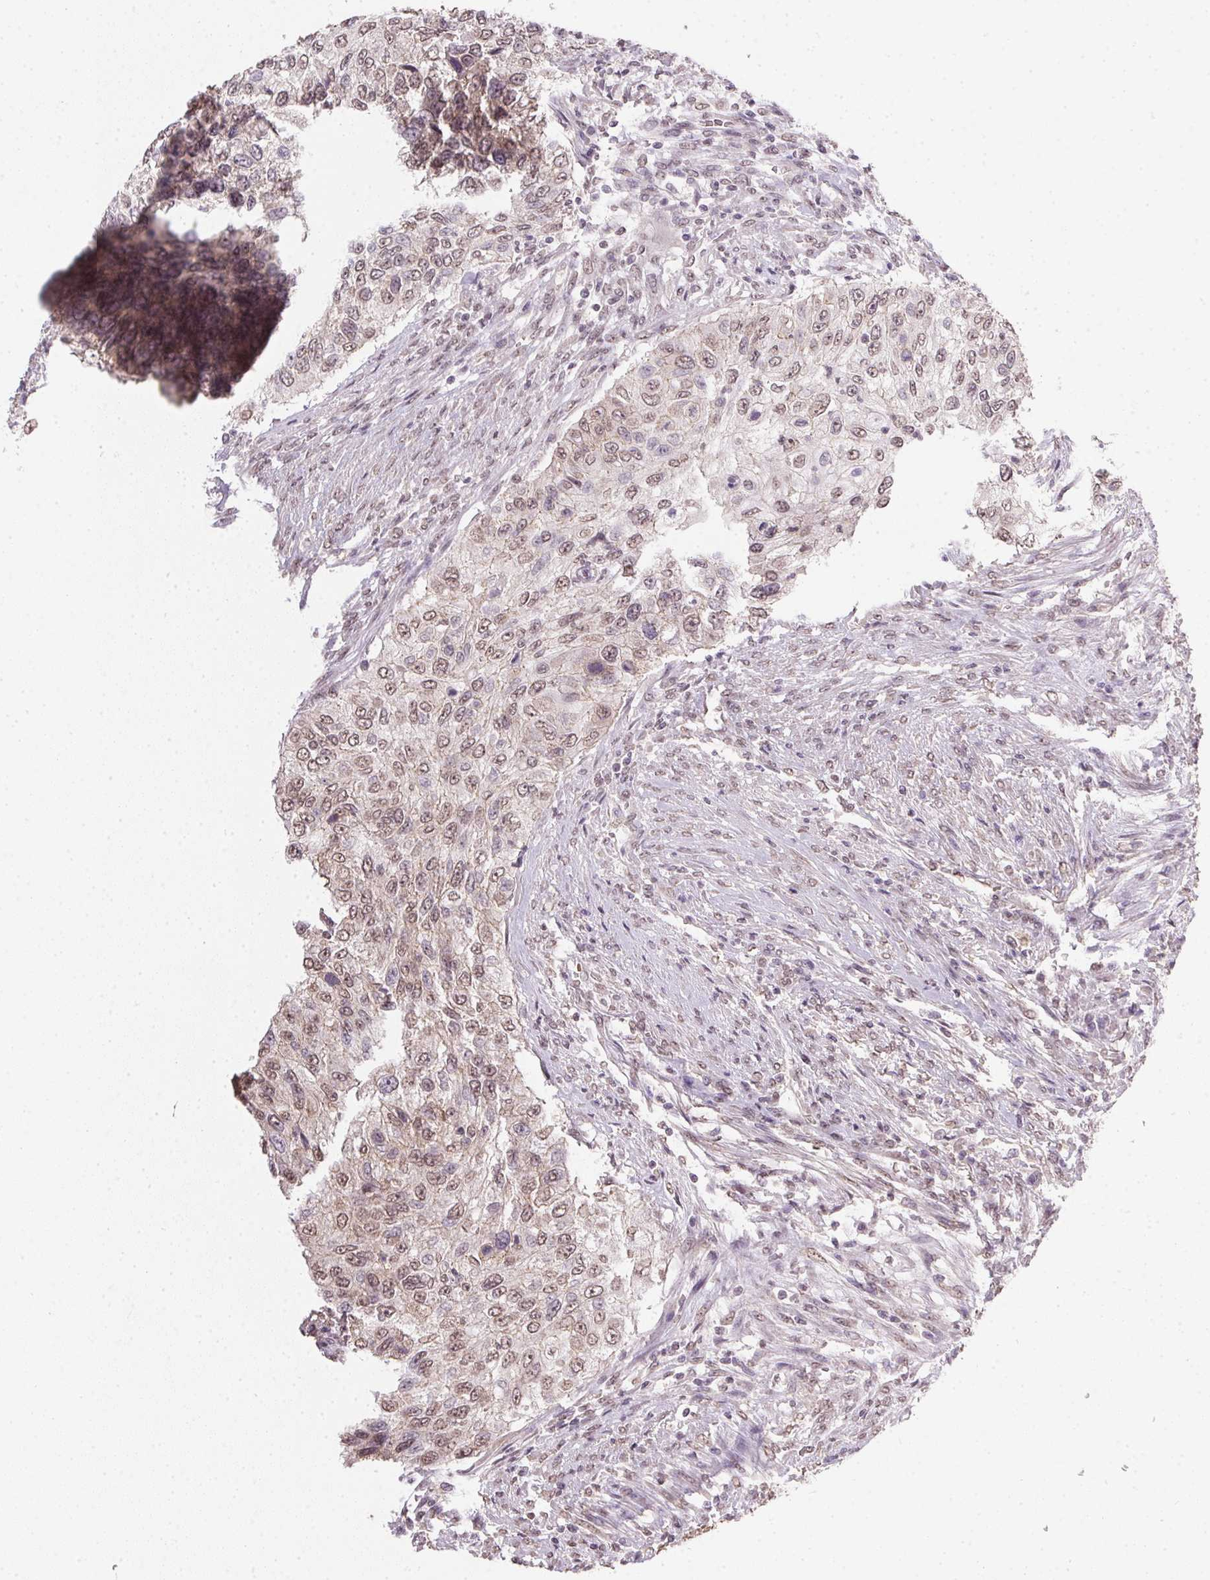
{"staining": {"intensity": "weak", "quantity": ">75%", "location": "nuclear"}, "tissue": "urothelial cancer", "cell_type": "Tumor cells", "image_type": "cancer", "snomed": [{"axis": "morphology", "description": "Urothelial carcinoma, High grade"}, {"axis": "topography", "description": "Urinary bladder"}], "caption": "Immunohistochemistry (IHC) (DAB (3,3'-diaminobenzidine)) staining of human urothelial cancer shows weak nuclear protein positivity in approximately >75% of tumor cells.", "gene": "PPP4R4", "patient": {"sex": "female", "age": 60}}